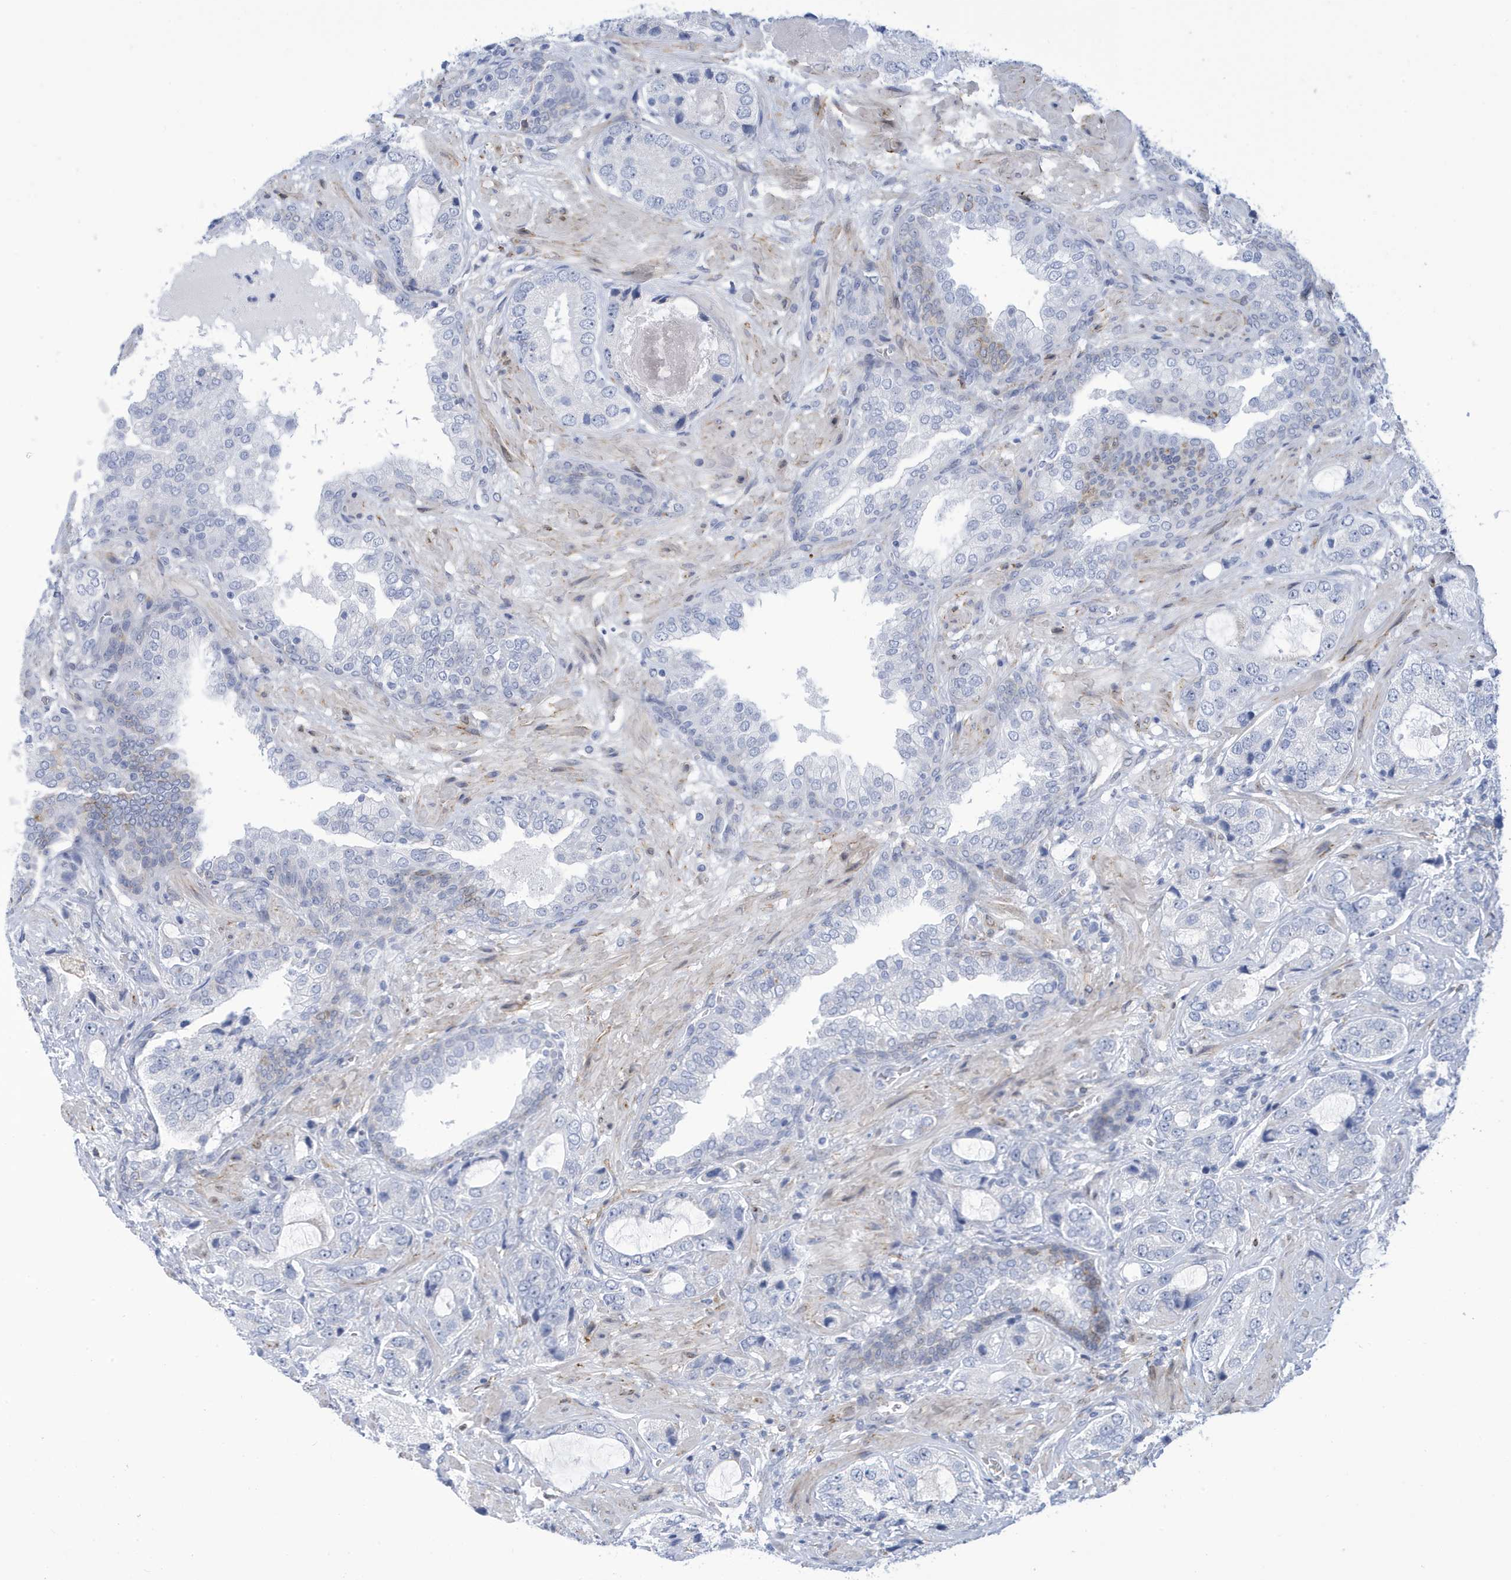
{"staining": {"intensity": "negative", "quantity": "none", "location": "none"}, "tissue": "prostate cancer", "cell_type": "Tumor cells", "image_type": "cancer", "snomed": [{"axis": "morphology", "description": "Normal tissue, NOS"}, {"axis": "morphology", "description": "Adenocarcinoma, High grade"}, {"axis": "topography", "description": "Prostate"}, {"axis": "topography", "description": "Peripheral nerve tissue"}], "caption": "The photomicrograph shows no staining of tumor cells in high-grade adenocarcinoma (prostate).", "gene": "SEMA3F", "patient": {"sex": "male", "age": 59}}